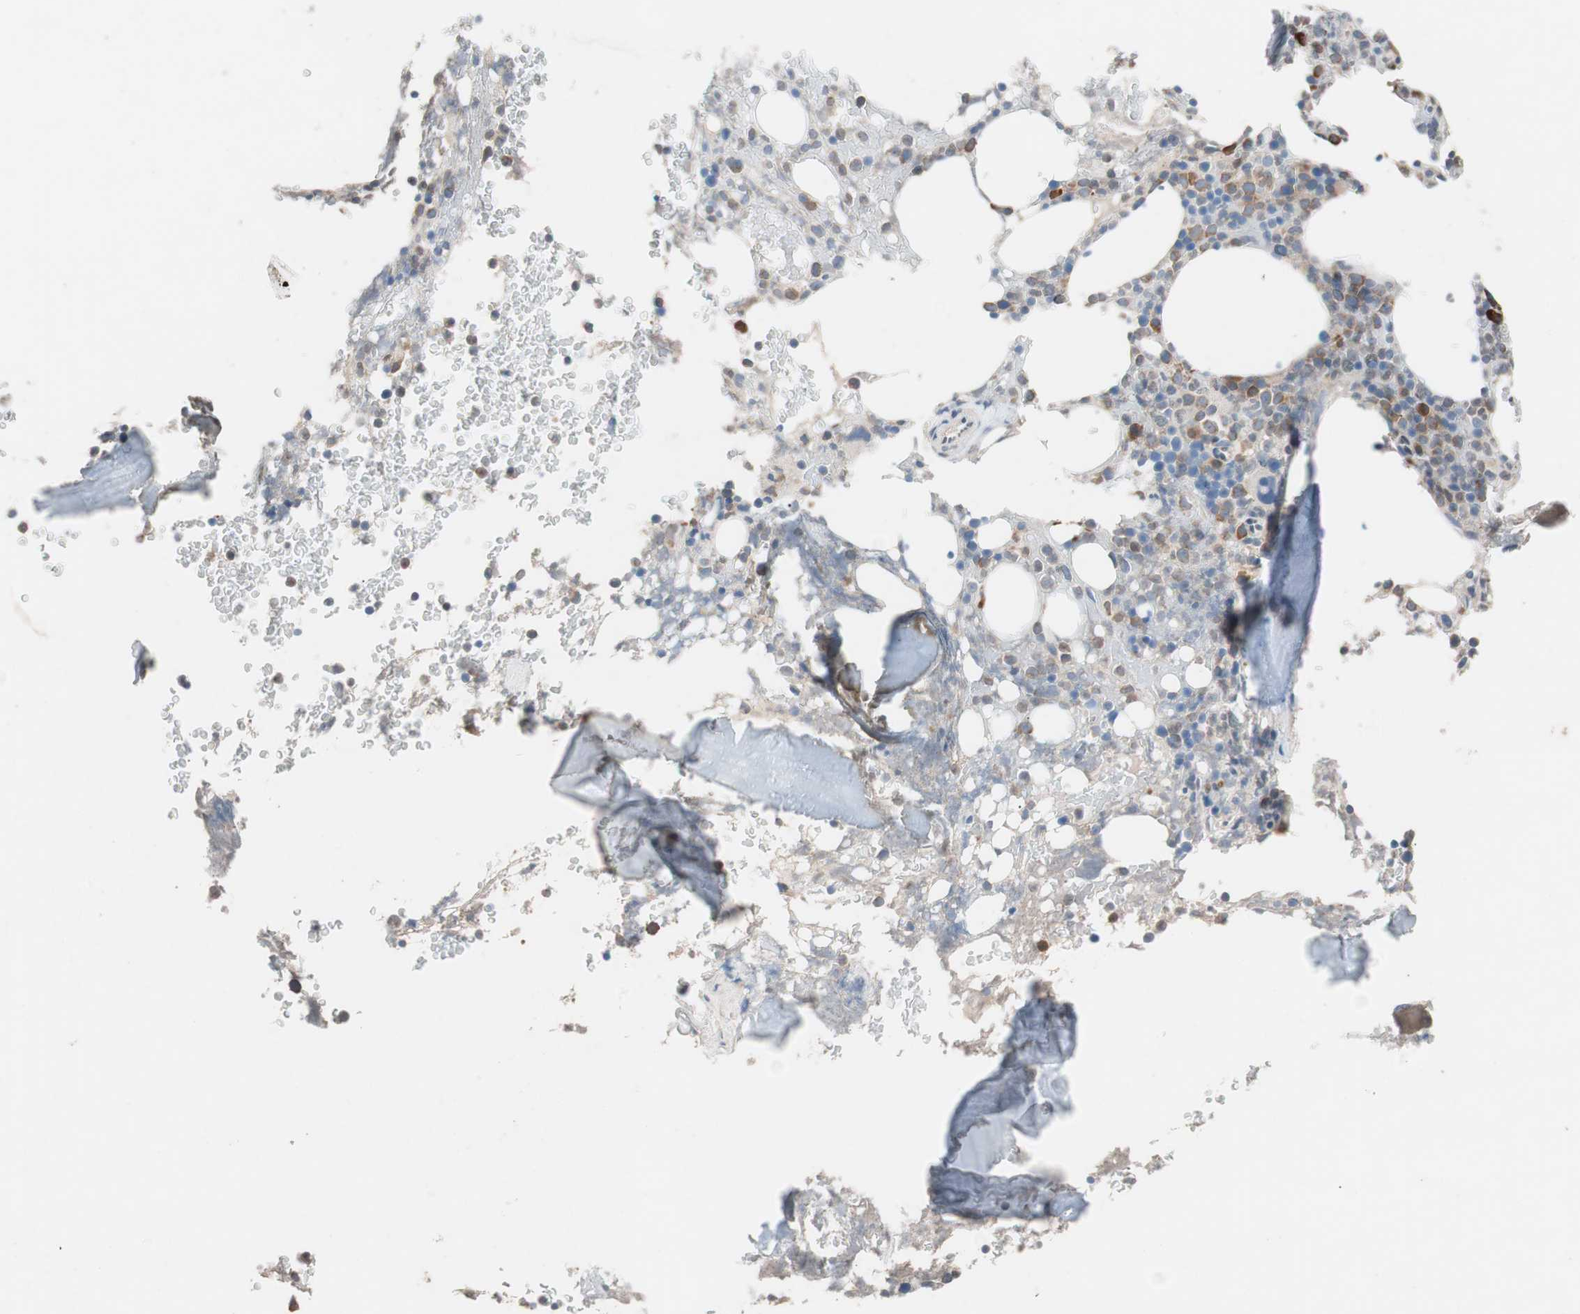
{"staining": {"intensity": "moderate", "quantity": "25%-75%", "location": "cytoplasmic/membranous"}, "tissue": "bone marrow", "cell_type": "Hematopoietic cells", "image_type": "normal", "snomed": [{"axis": "morphology", "description": "Normal tissue, NOS"}, {"axis": "topography", "description": "Bone marrow"}], "caption": "Human bone marrow stained with a brown dye reveals moderate cytoplasmic/membranous positive expression in approximately 25%-75% of hematopoietic cells.", "gene": "FAAH", "patient": {"sex": "female", "age": 66}}